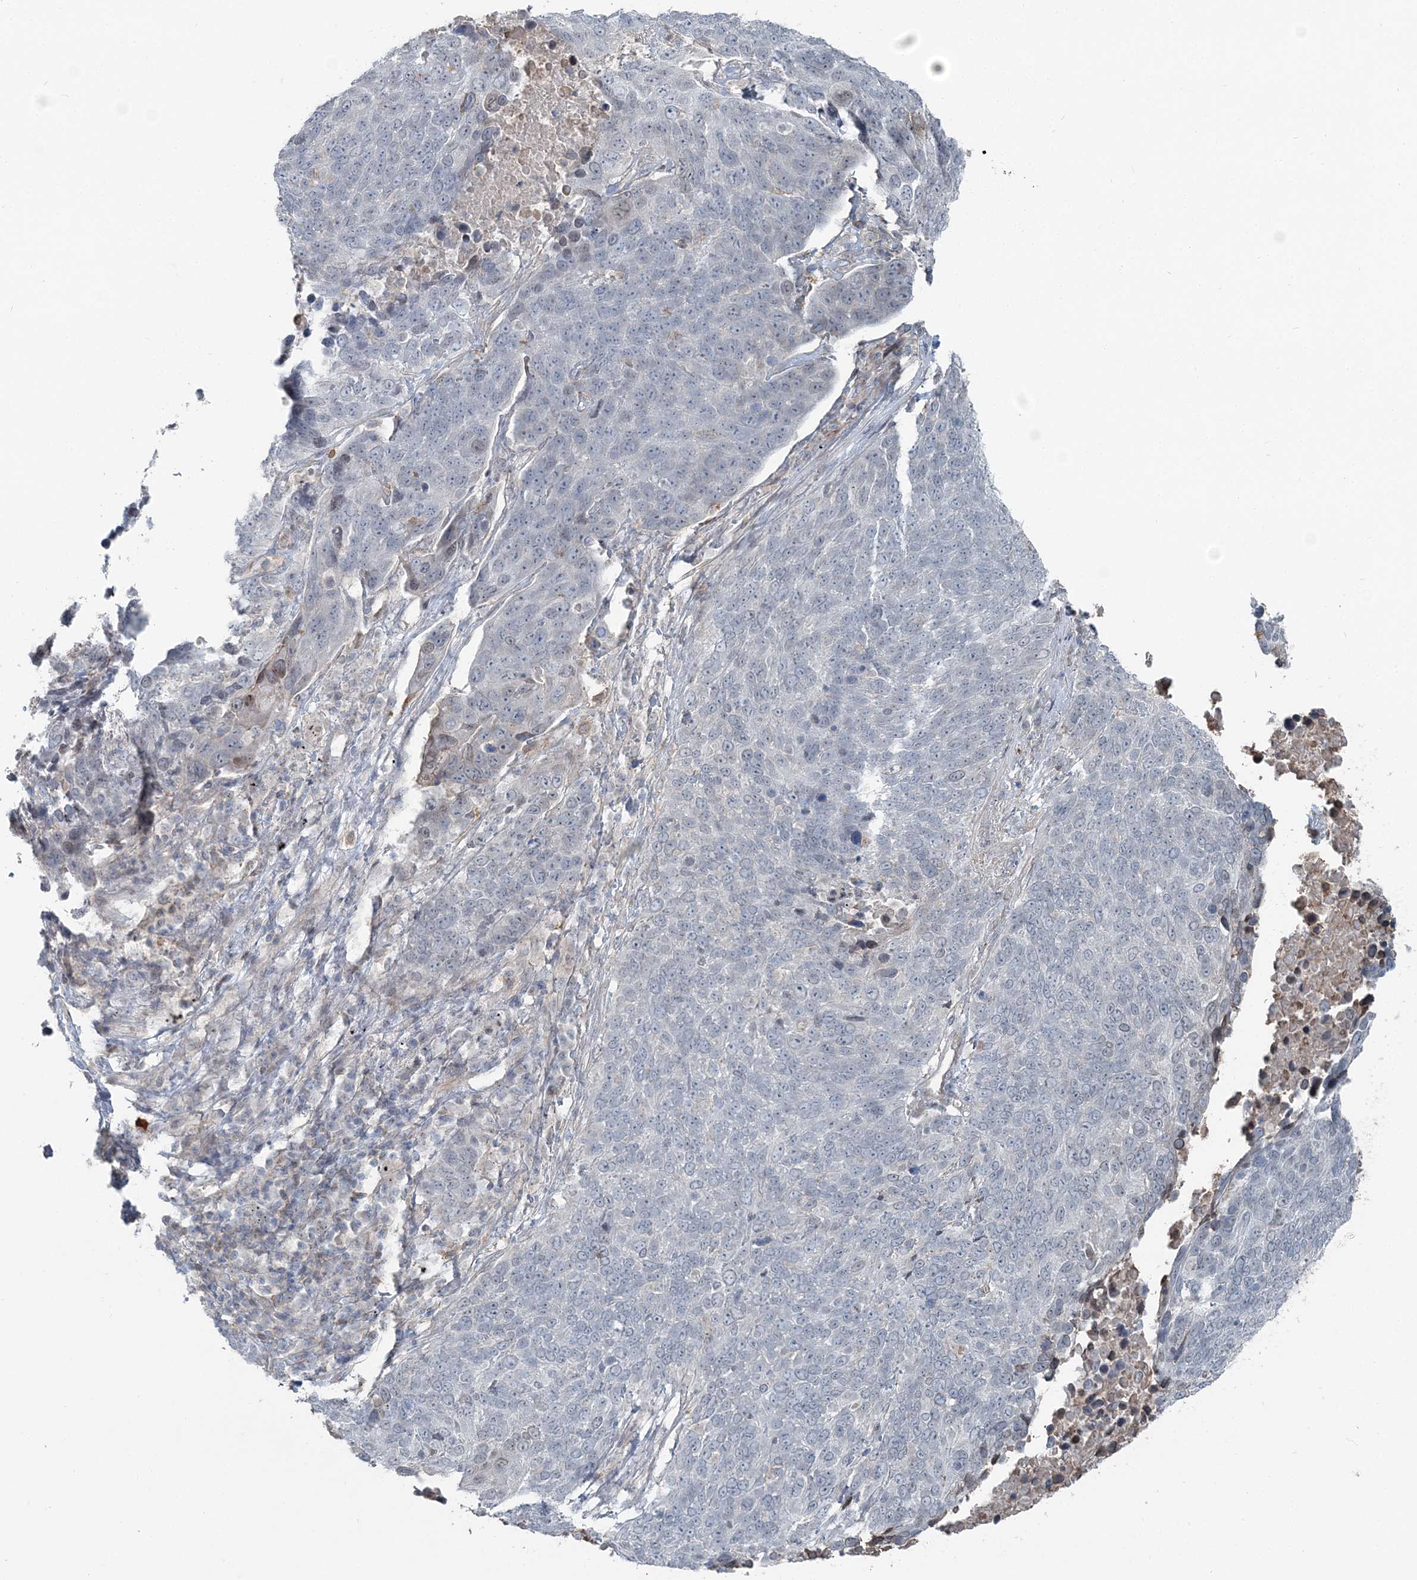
{"staining": {"intensity": "negative", "quantity": "none", "location": "none"}, "tissue": "lung cancer", "cell_type": "Tumor cells", "image_type": "cancer", "snomed": [{"axis": "morphology", "description": "Squamous cell carcinoma, NOS"}, {"axis": "topography", "description": "Lung"}], "caption": "Tumor cells are negative for protein expression in human lung cancer.", "gene": "FBXL17", "patient": {"sex": "male", "age": 66}}